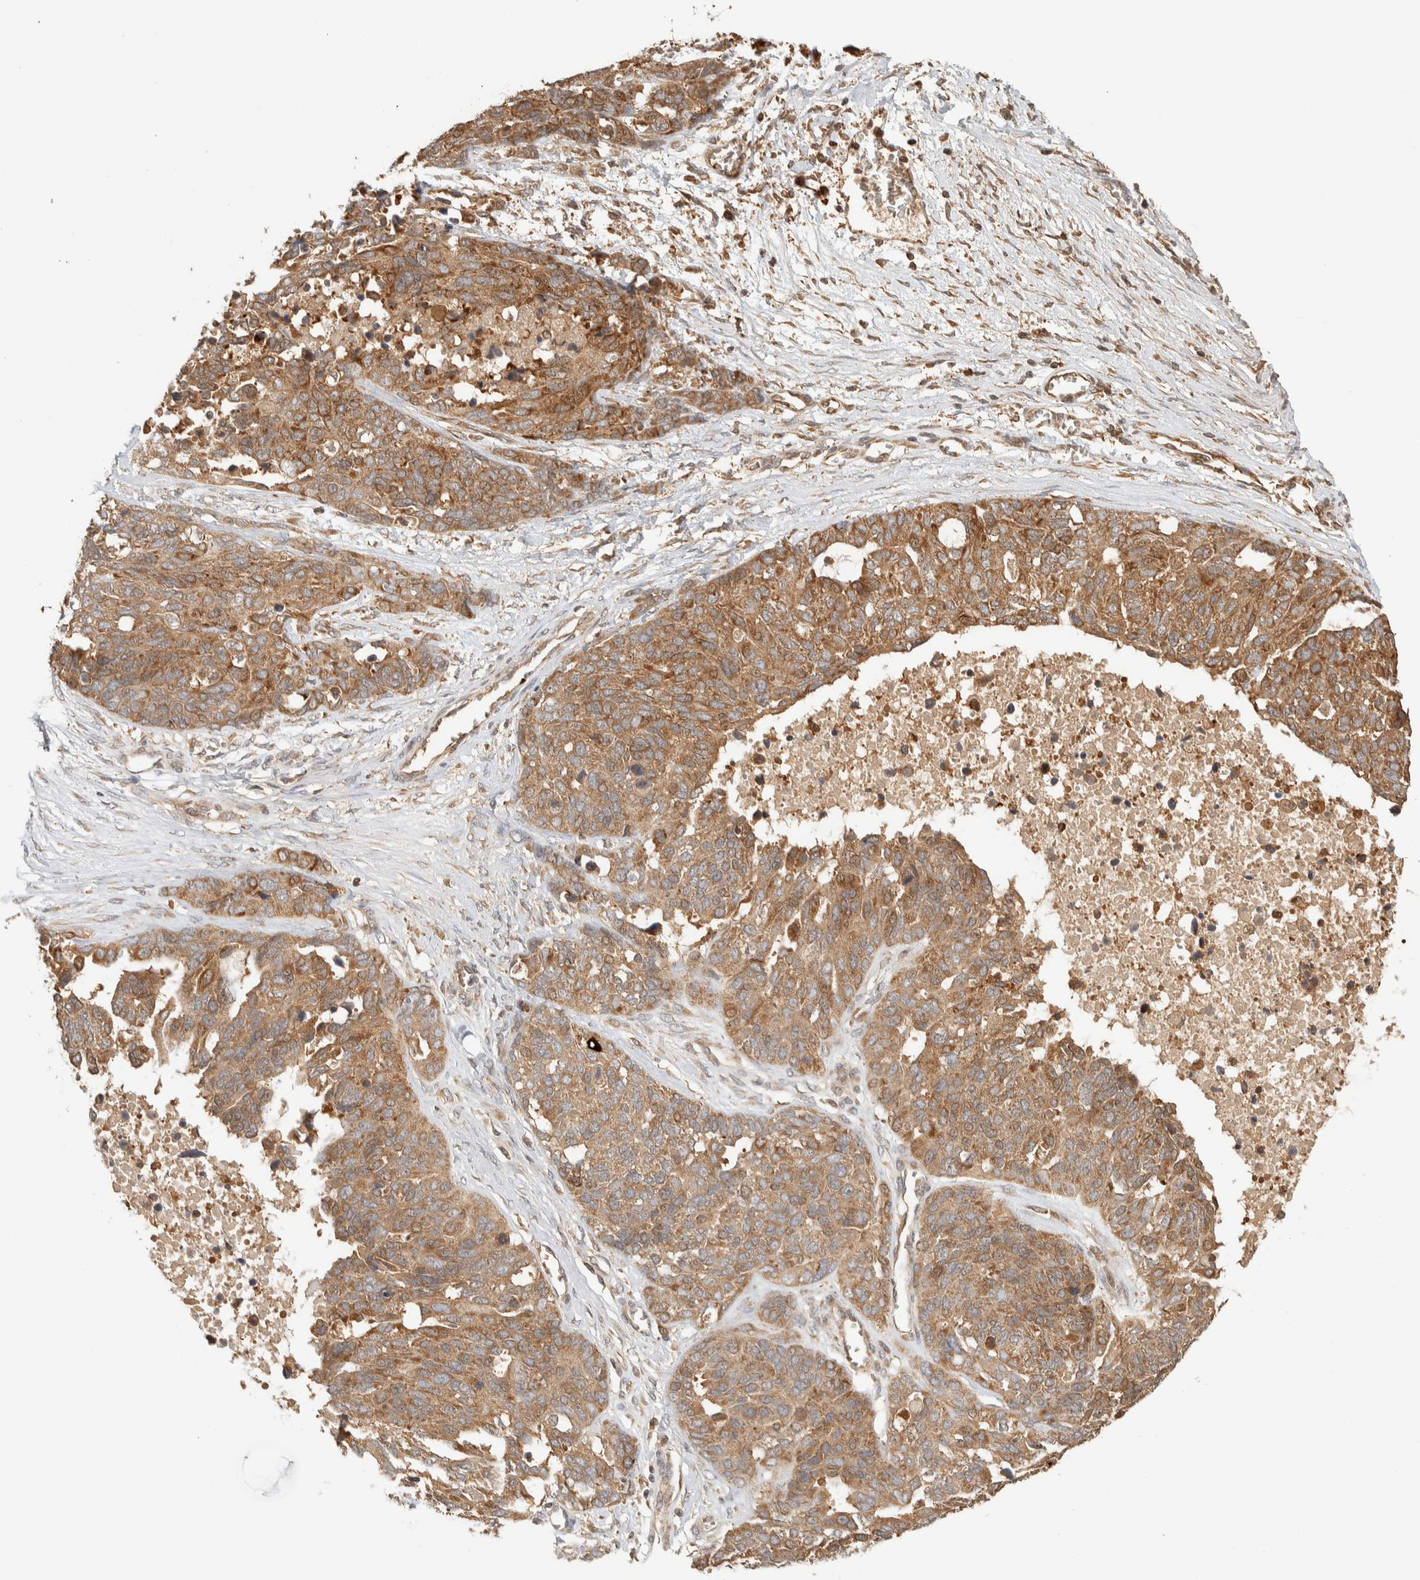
{"staining": {"intensity": "moderate", "quantity": ">75%", "location": "cytoplasmic/membranous"}, "tissue": "ovarian cancer", "cell_type": "Tumor cells", "image_type": "cancer", "snomed": [{"axis": "morphology", "description": "Cystadenocarcinoma, serous, NOS"}, {"axis": "topography", "description": "Ovary"}], "caption": "The image displays staining of ovarian serous cystadenocarcinoma, revealing moderate cytoplasmic/membranous protein staining (brown color) within tumor cells. (Brightfield microscopy of DAB IHC at high magnification).", "gene": "TTI2", "patient": {"sex": "female", "age": 44}}